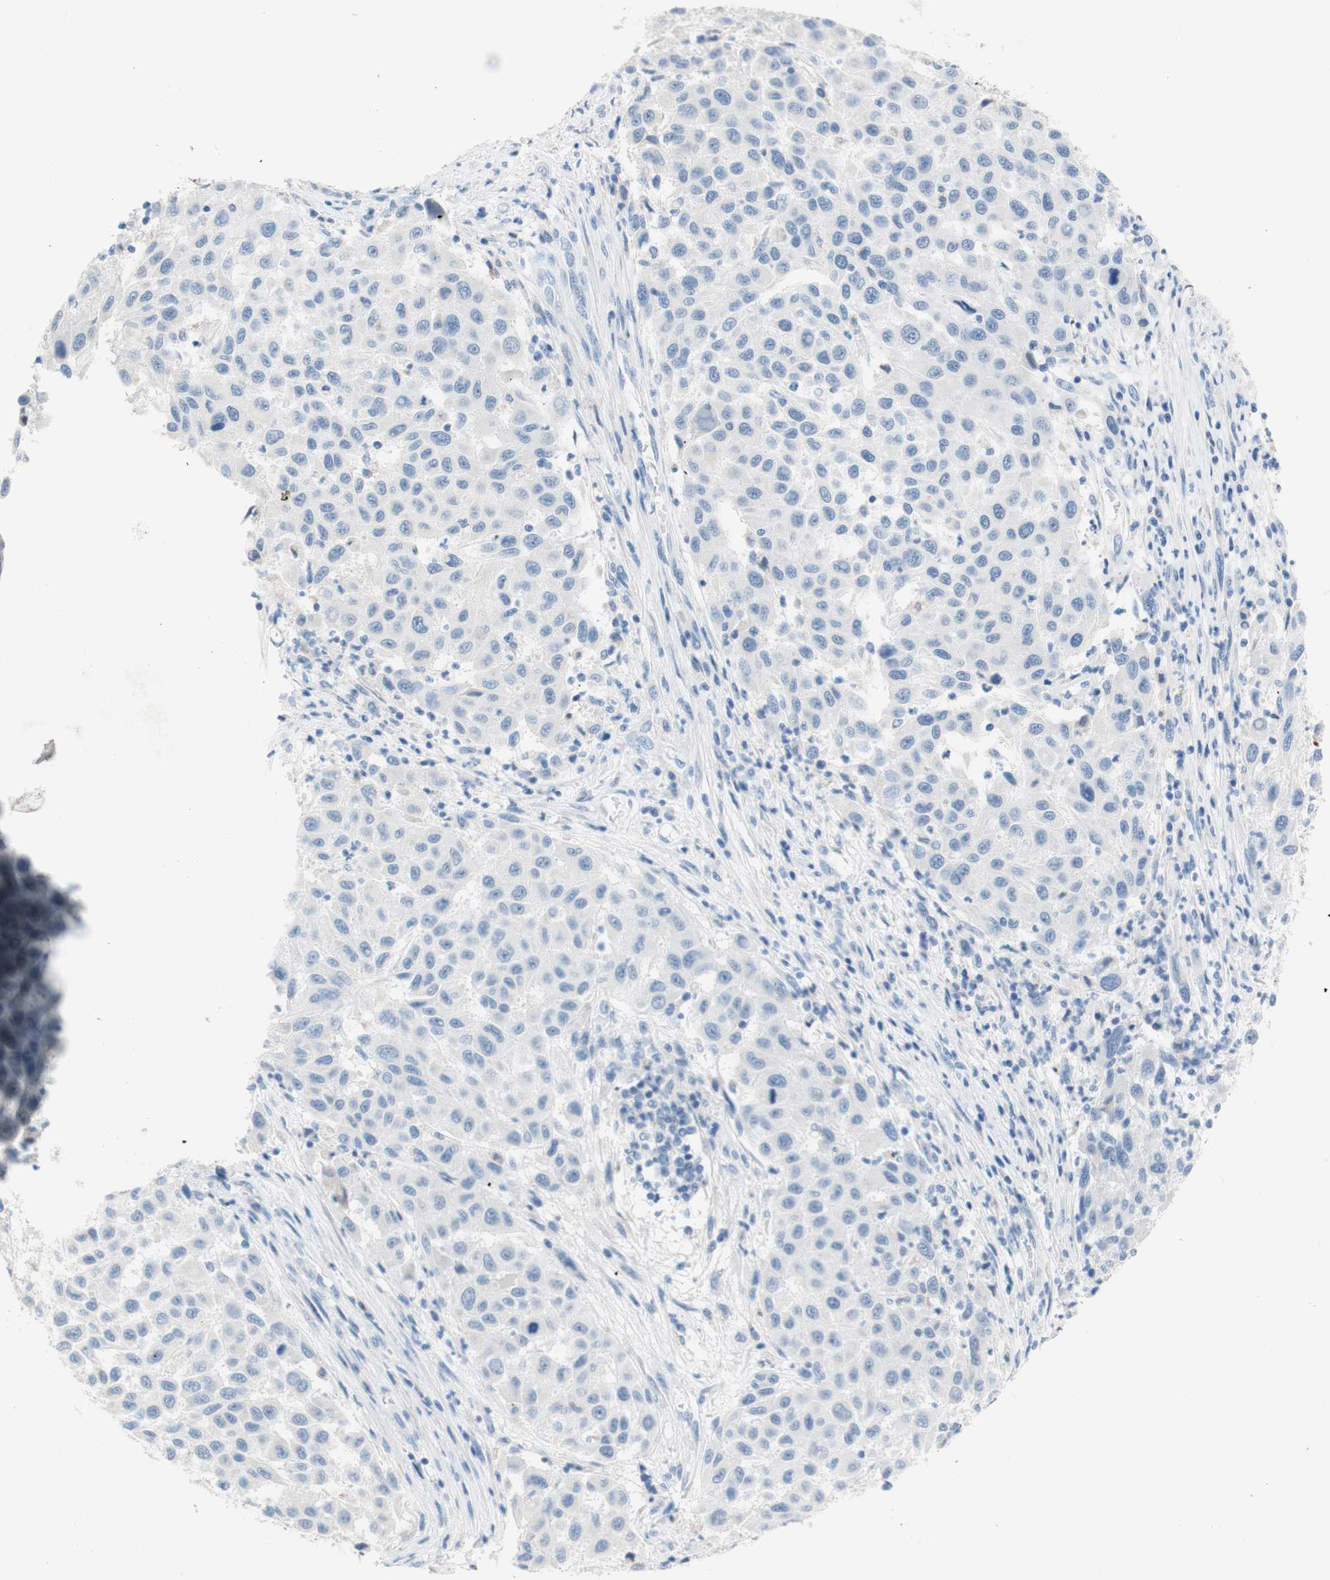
{"staining": {"intensity": "negative", "quantity": "none", "location": "none"}, "tissue": "melanoma", "cell_type": "Tumor cells", "image_type": "cancer", "snomed": [{"axis": "morphology", "description": "Malignant melanoma, Metastatic site"}, {"axis": "topography", "description": "Lymph node"}], "caption": "Immunohistochemistry (IHC) photomicrograph of malignant melanoma (metastatic site) stained for a protein (brown), which displays no expression in tumor cells.", "gene": "POLR2J3", "patient": {"sex": "male", "age": 61}}